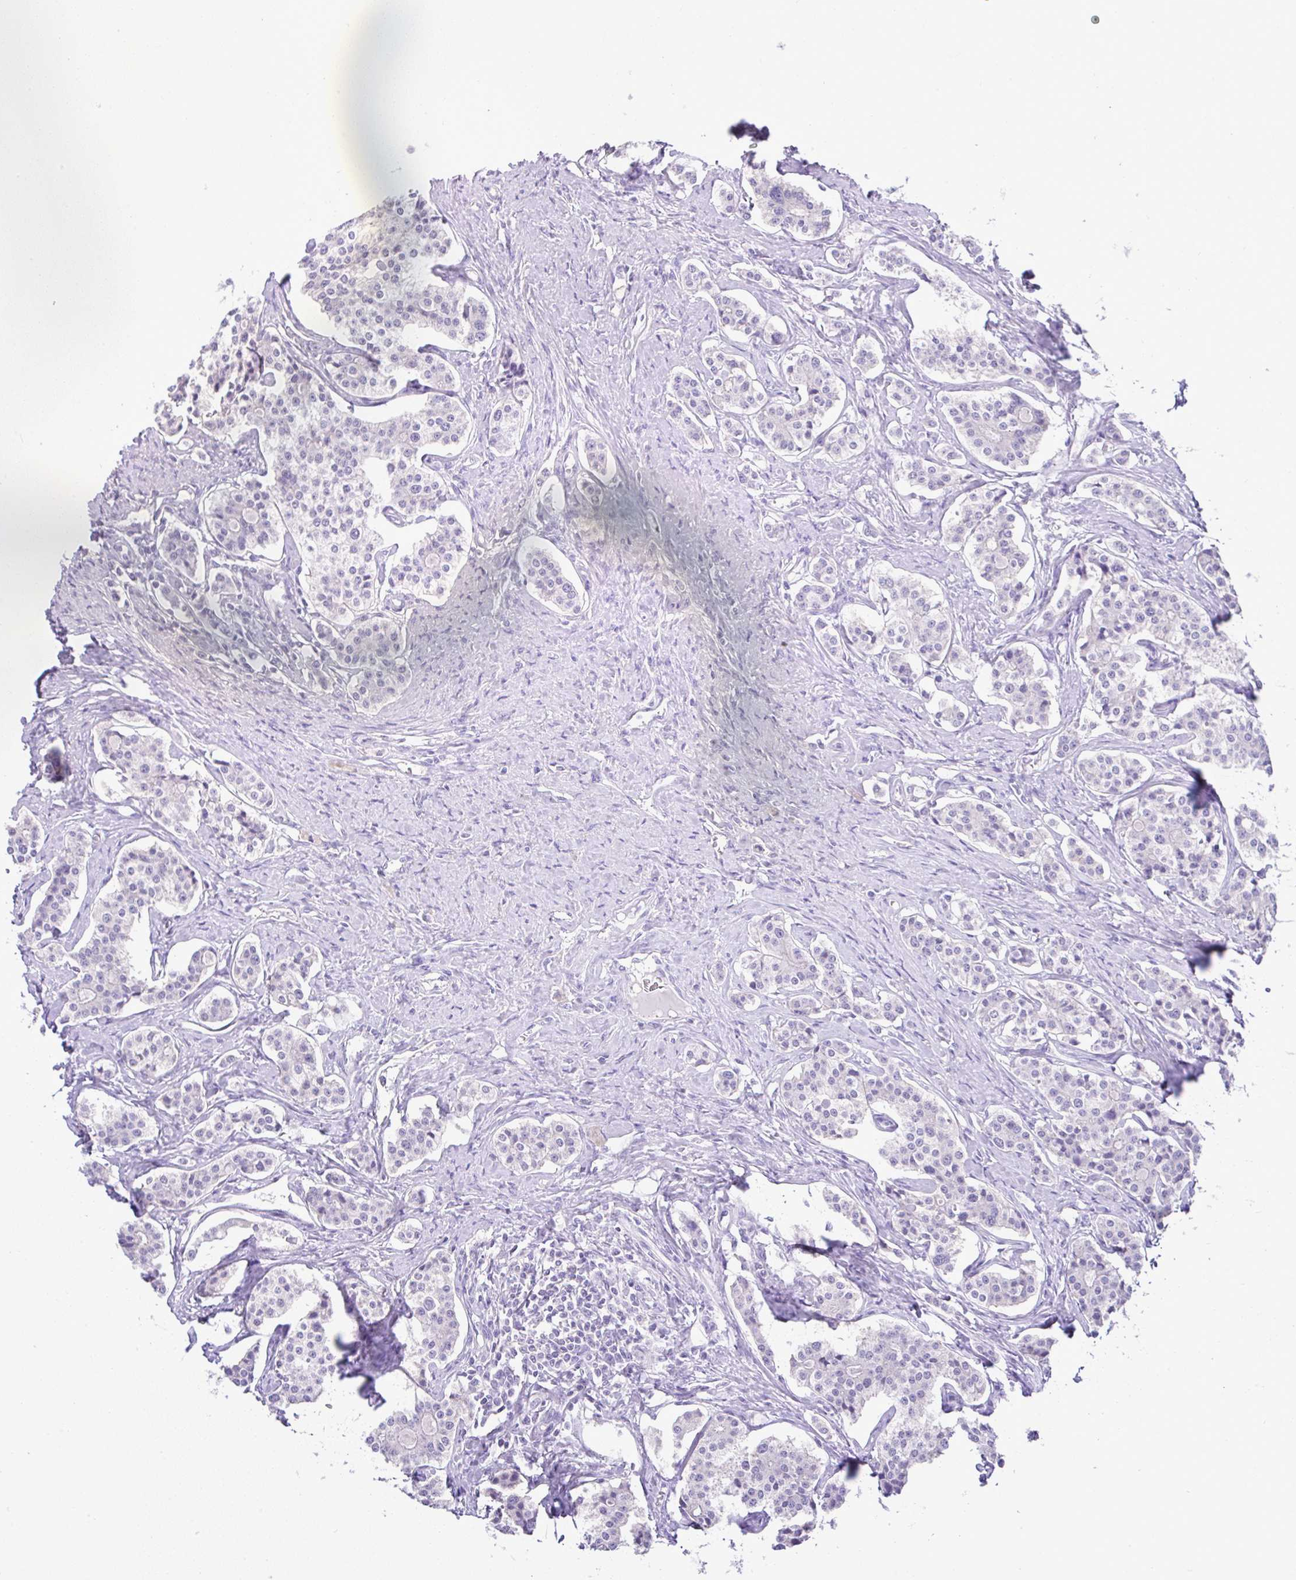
{"staining": {"intensity": "negative", "quantity": "none", "location": "none"}, "tissue": "carcinoid", "cell_type": "Tumor cells", "image_type": "cancer", "snomed": [{"axis": "morphology", "description": "Carcinoid, malignant, NOS"}, {"axis": "topography", "description": "Small intestine"}], "caption": "Histopathology image shows no significant protein expression in tumor cells of carcinoid (malignant). (DAB immunohistochemistry, high magnification).", "gene": "CTU1", "patient": {"sex": "male", "age": 63}}